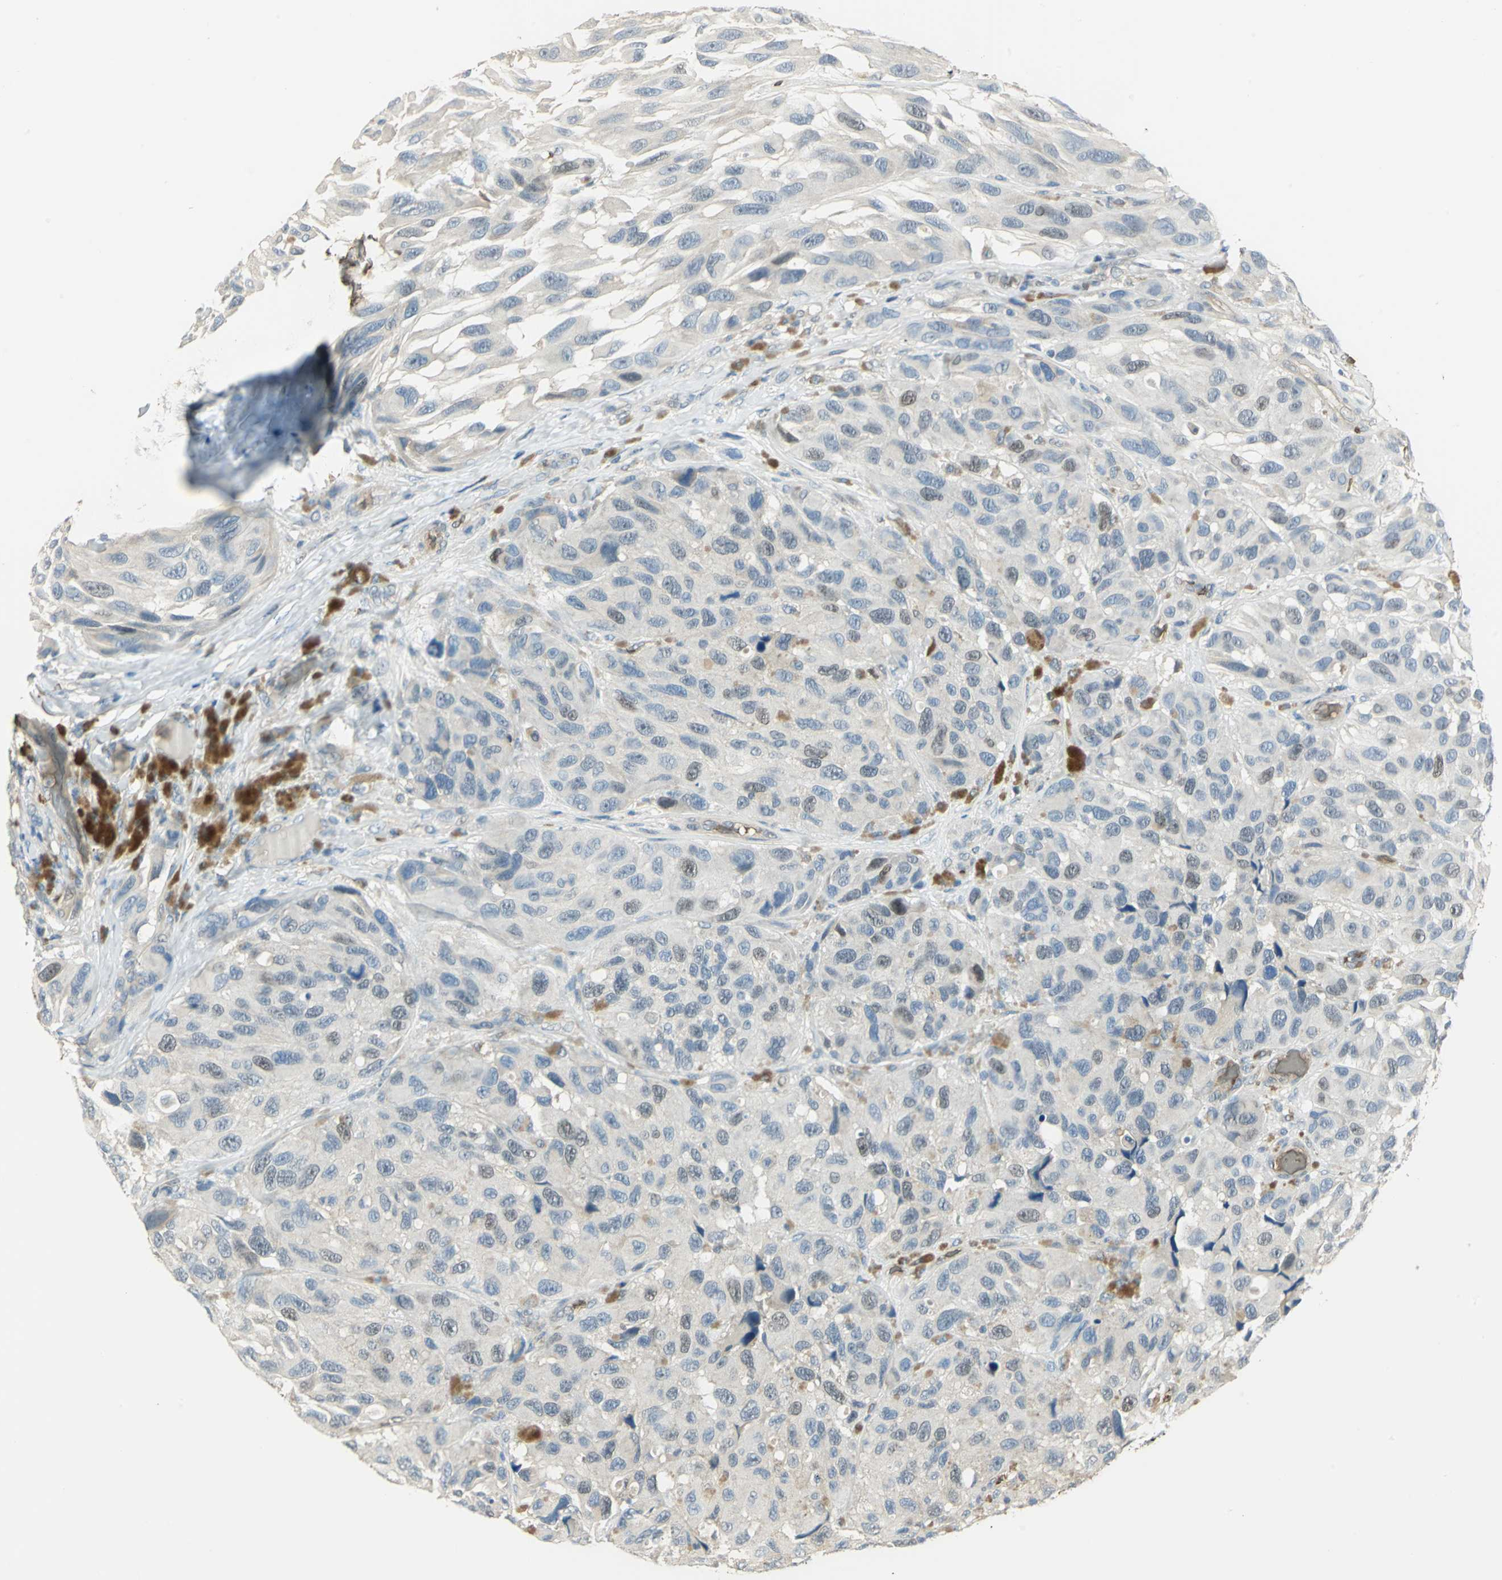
{"staining": {"intensity": "weak", "quantity": "<25%", "location": "cytoplasmic/membranous"}, "tissue": "melanoma", "cell_type": "Tumor cells", "image_type": "cancer", "snomed": [{"axis": "morphology", "description": "Malignant melanoma, NOS"}, {"axis": "topography", "description": "Skin"}], "caption": "DAB (3,3'-diaminobenzidine) immunohistochemical staining of malignant melanoma exhibits no significant positivity in tumor cells.", "gene": "DDAH1", "patient": {"sex": "female", "age": 73}}